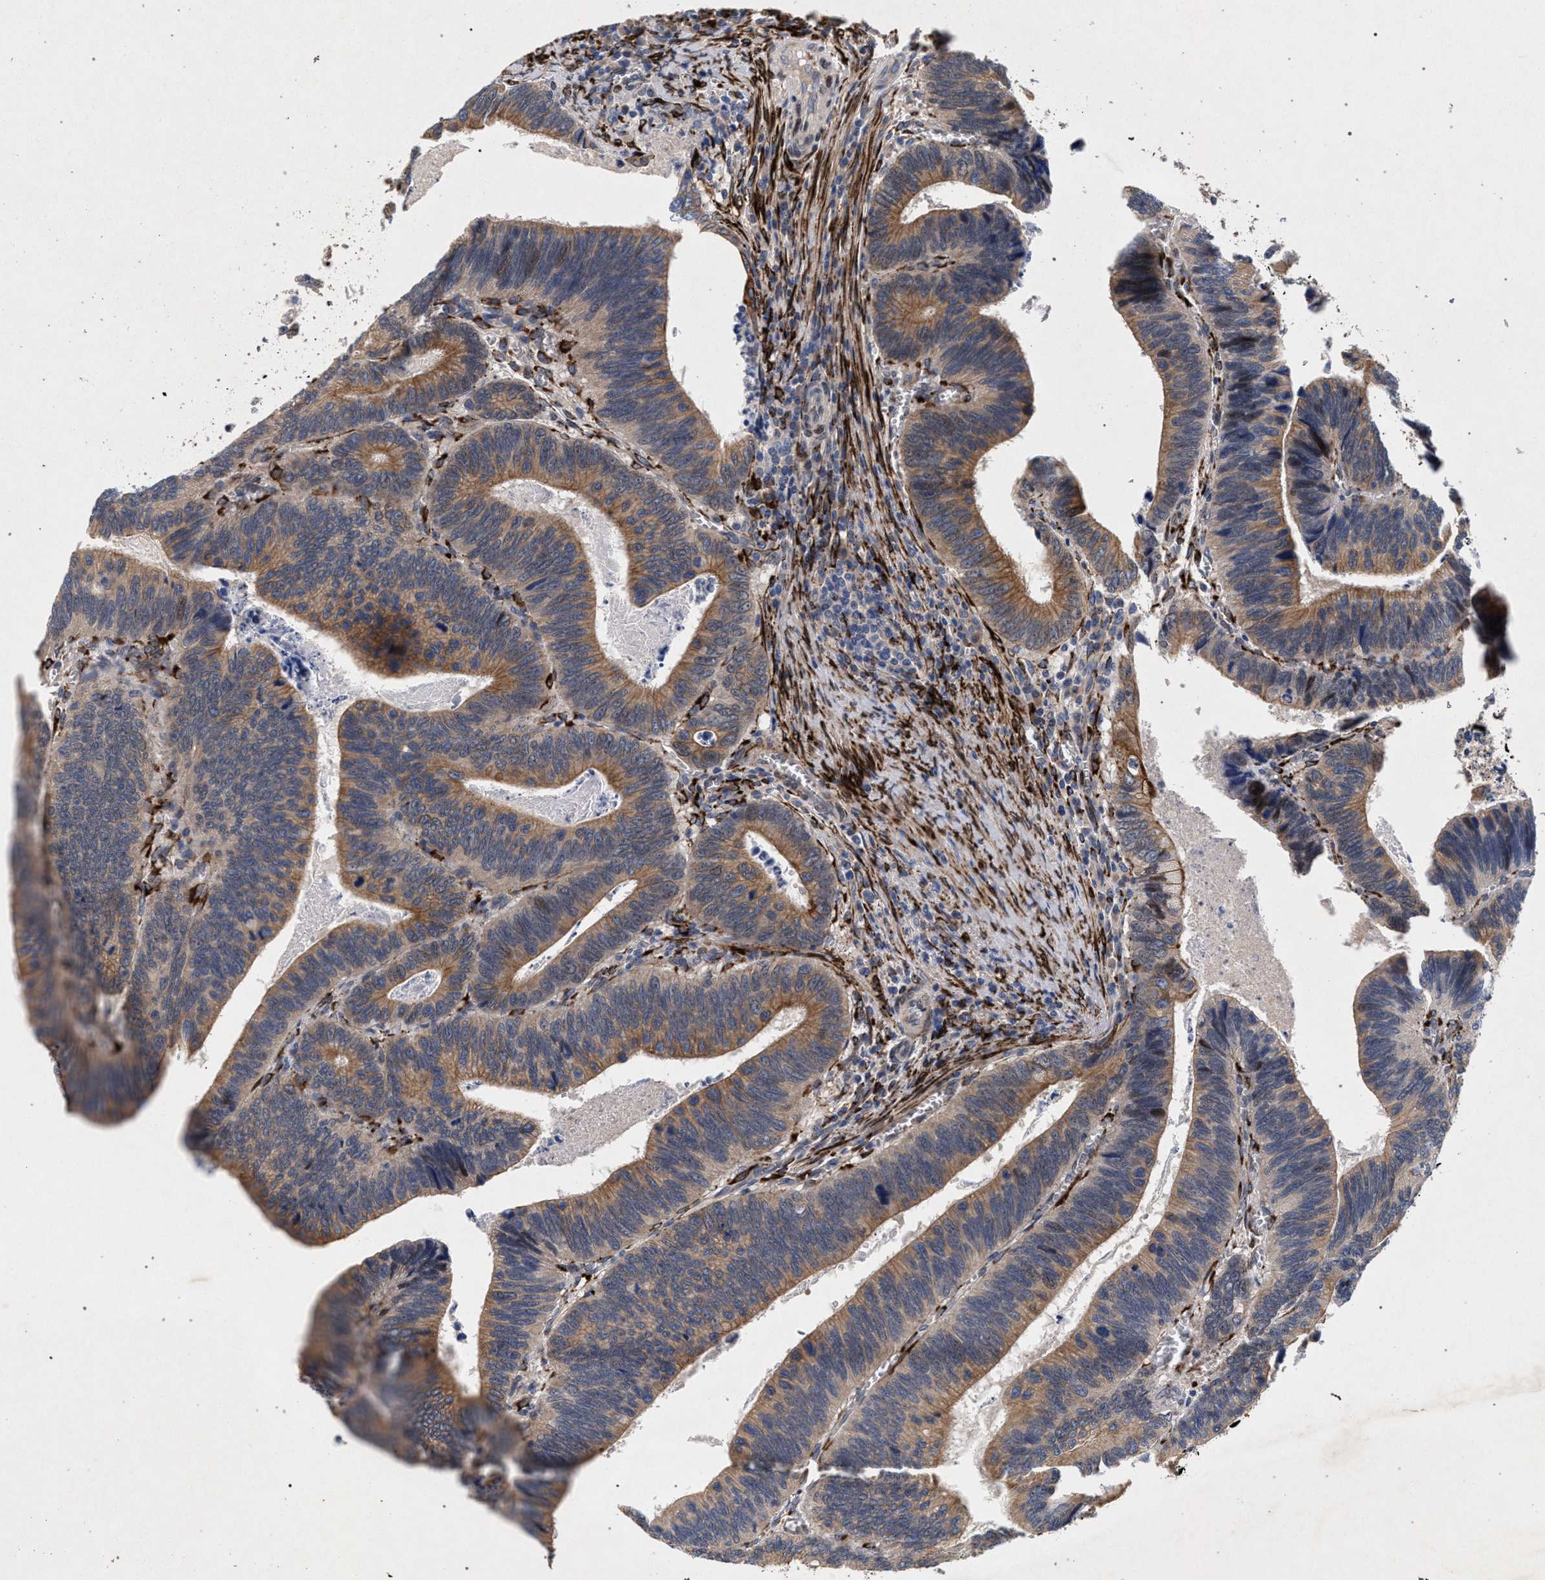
{"staining": {"intensity": "moderate", "quantity": ">75%", "location": "cytoplasmic/membranous"}, "tissue": "colorectal cancer", "cell_type": "Tumor cells", "image_type": "cancer", "snomed": [{"axis": "morphology", "description": "Inflammation, NOS"}, {"axis": "morphology", "description": "Adenocarcinoma, NOS"}, {"axis": "topography", "description": "Colon"}], "caption": "Colorectal cancer tissue shows moderate cytoplasmic/membranous positivity in approximately >75% of tumor cells", "gene": "NEK7", "patient": {"sex": "male", "age": 72}}